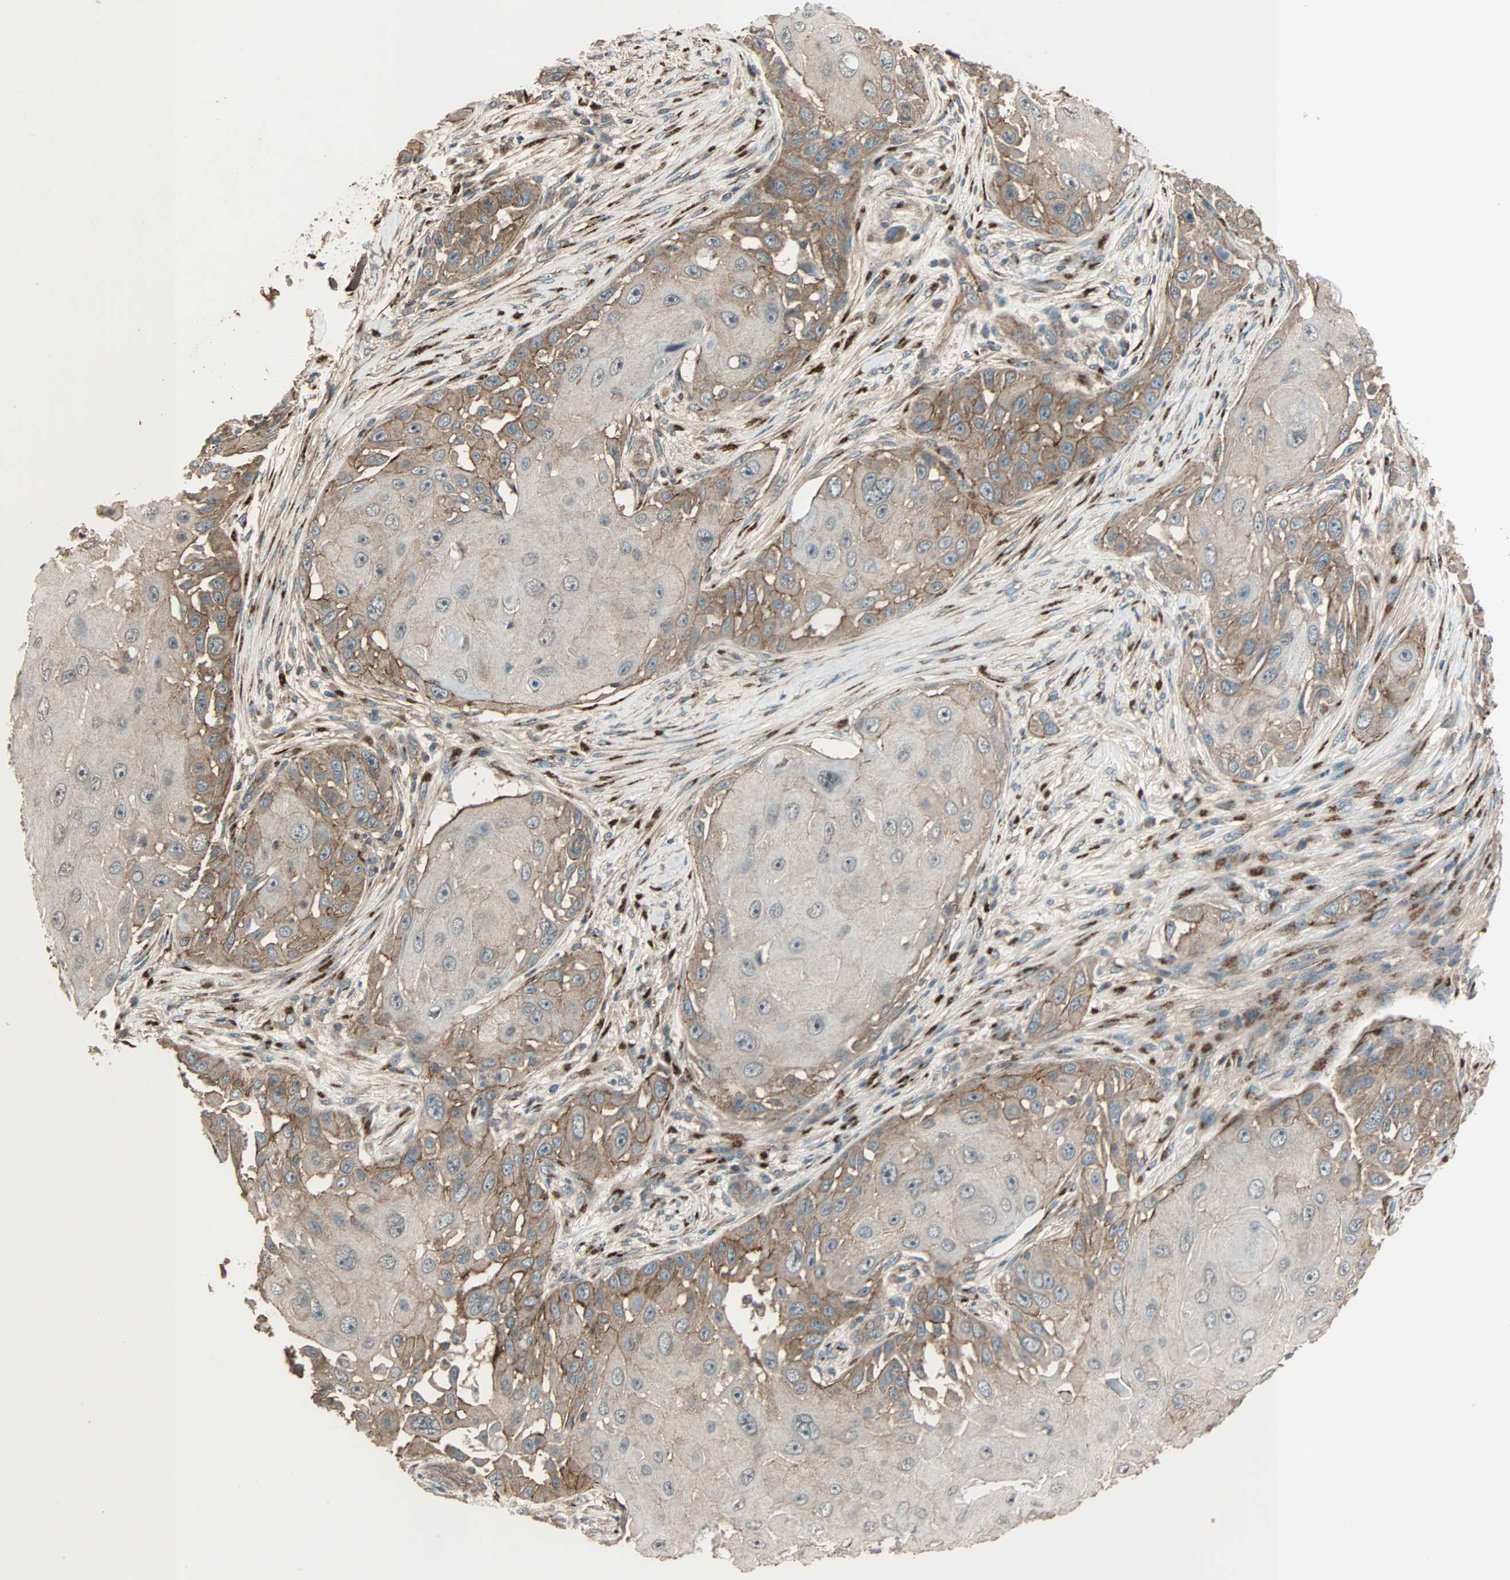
{"staining": {"intensity": "moderate", "quantity": "<25%", "location": "cytoplasmic/membranous"}, "tissue": "skin cancer", "cell_type": "Tumor cells", "image_type": "cancer", "snomed": [{"axis": "morphology", "description": "Squamous cell carcinoma, NOS"}, {"axis": "topography", "description": "Skin"}], "caption": "Protein expression analysis of human skin cancer (squamous cell carcinoma) reveals moderate cytoplasmic/membranous staining in about <25% of tumor cells.", "gene": "MAP3K21", "patient": {"sex": "female", "age": 44}}